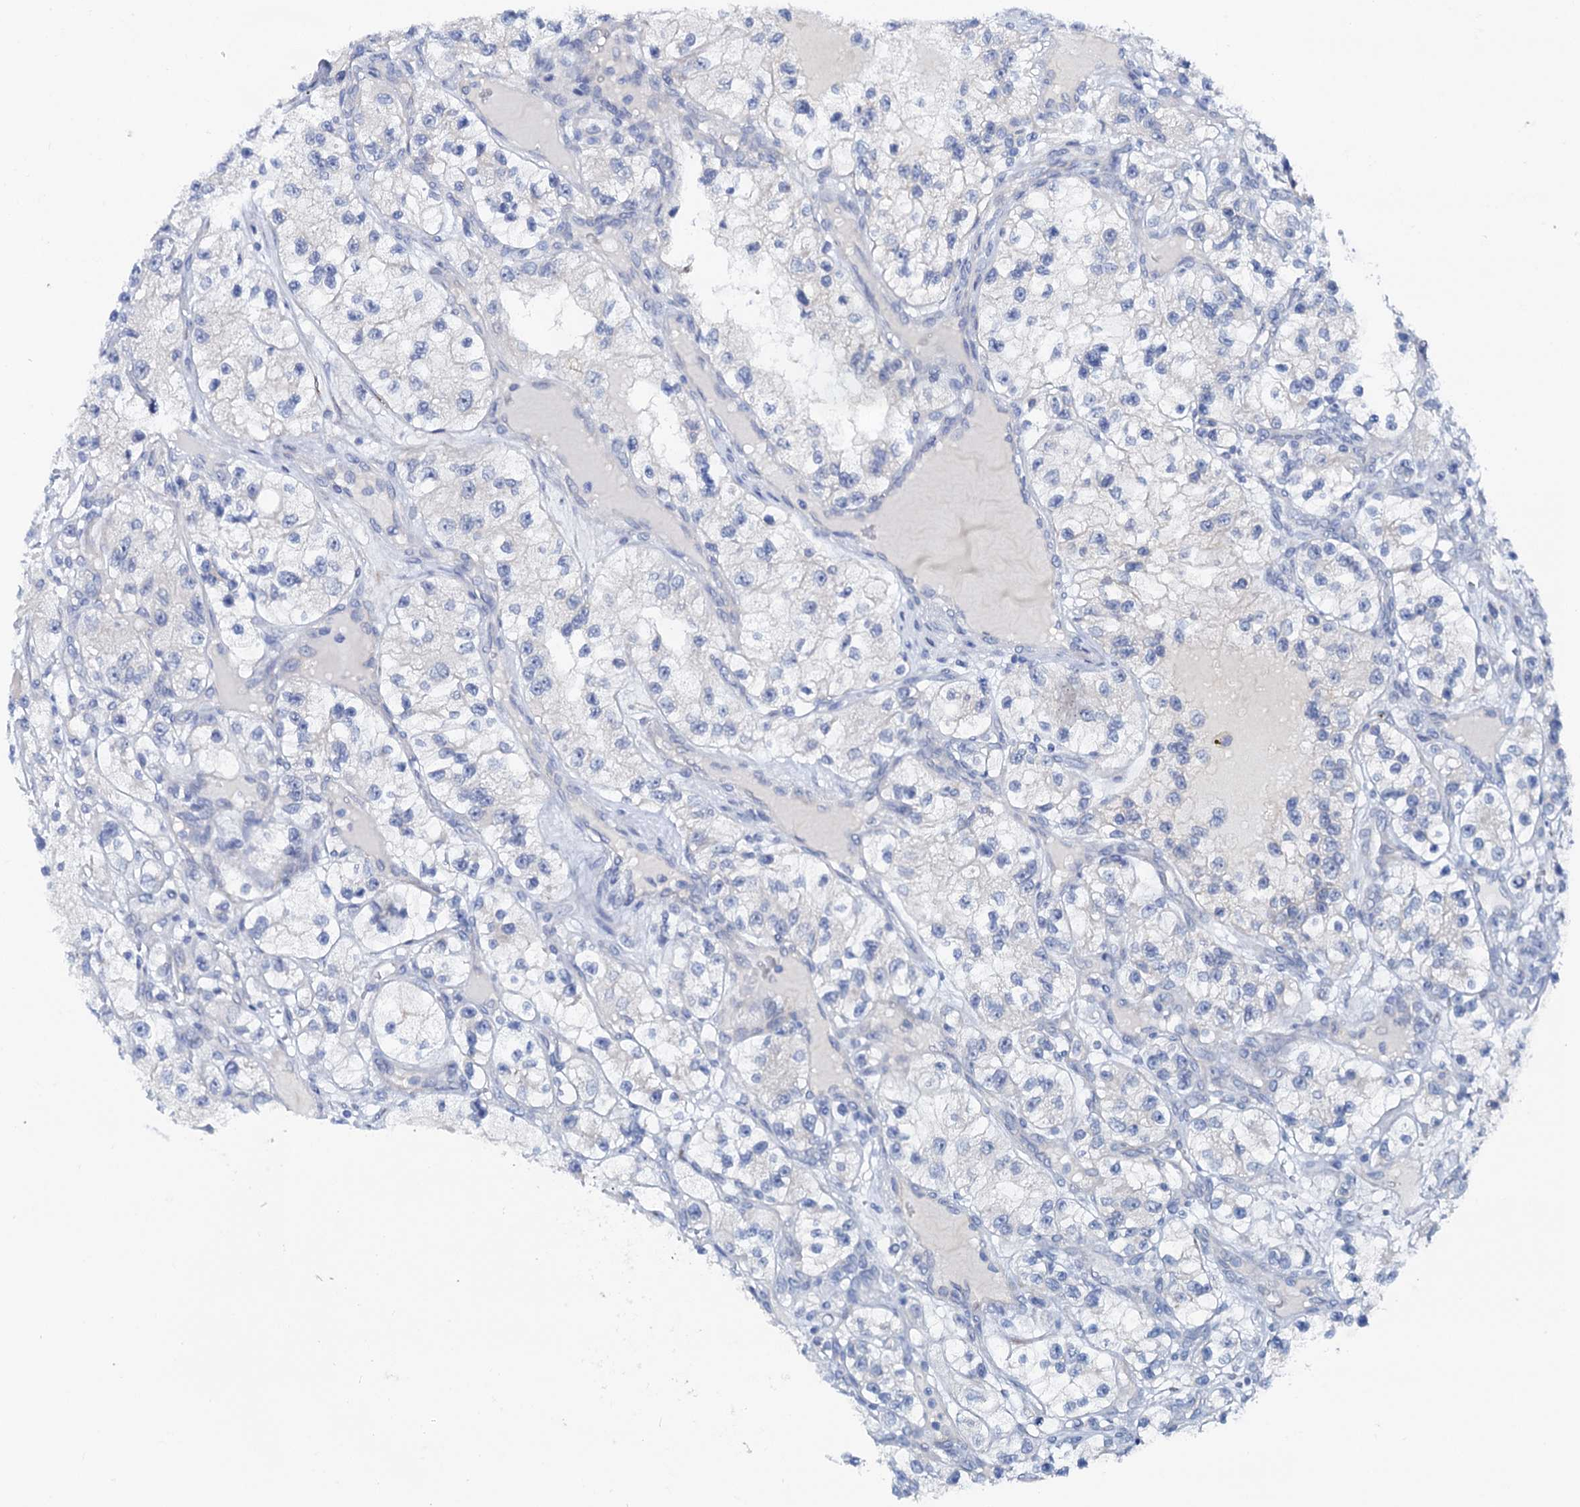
{"staining": {"intensity": "negative", "quantity": "none", "location": "none"}, "tissue": "renal cancer", "cell_type": "Tumor cells", "image_type": "cancer", "snomed": [{"axis": "morphology", "description": "Adenocarcinoma, NOS"}, {"axis": "topography", "description": "Kidney"}], "caption": "Tumor cells show no significant staining in renal adenocarcinoma.", "gene": "SHROOM1", "patient": {"sex": "female", "age": 57}}